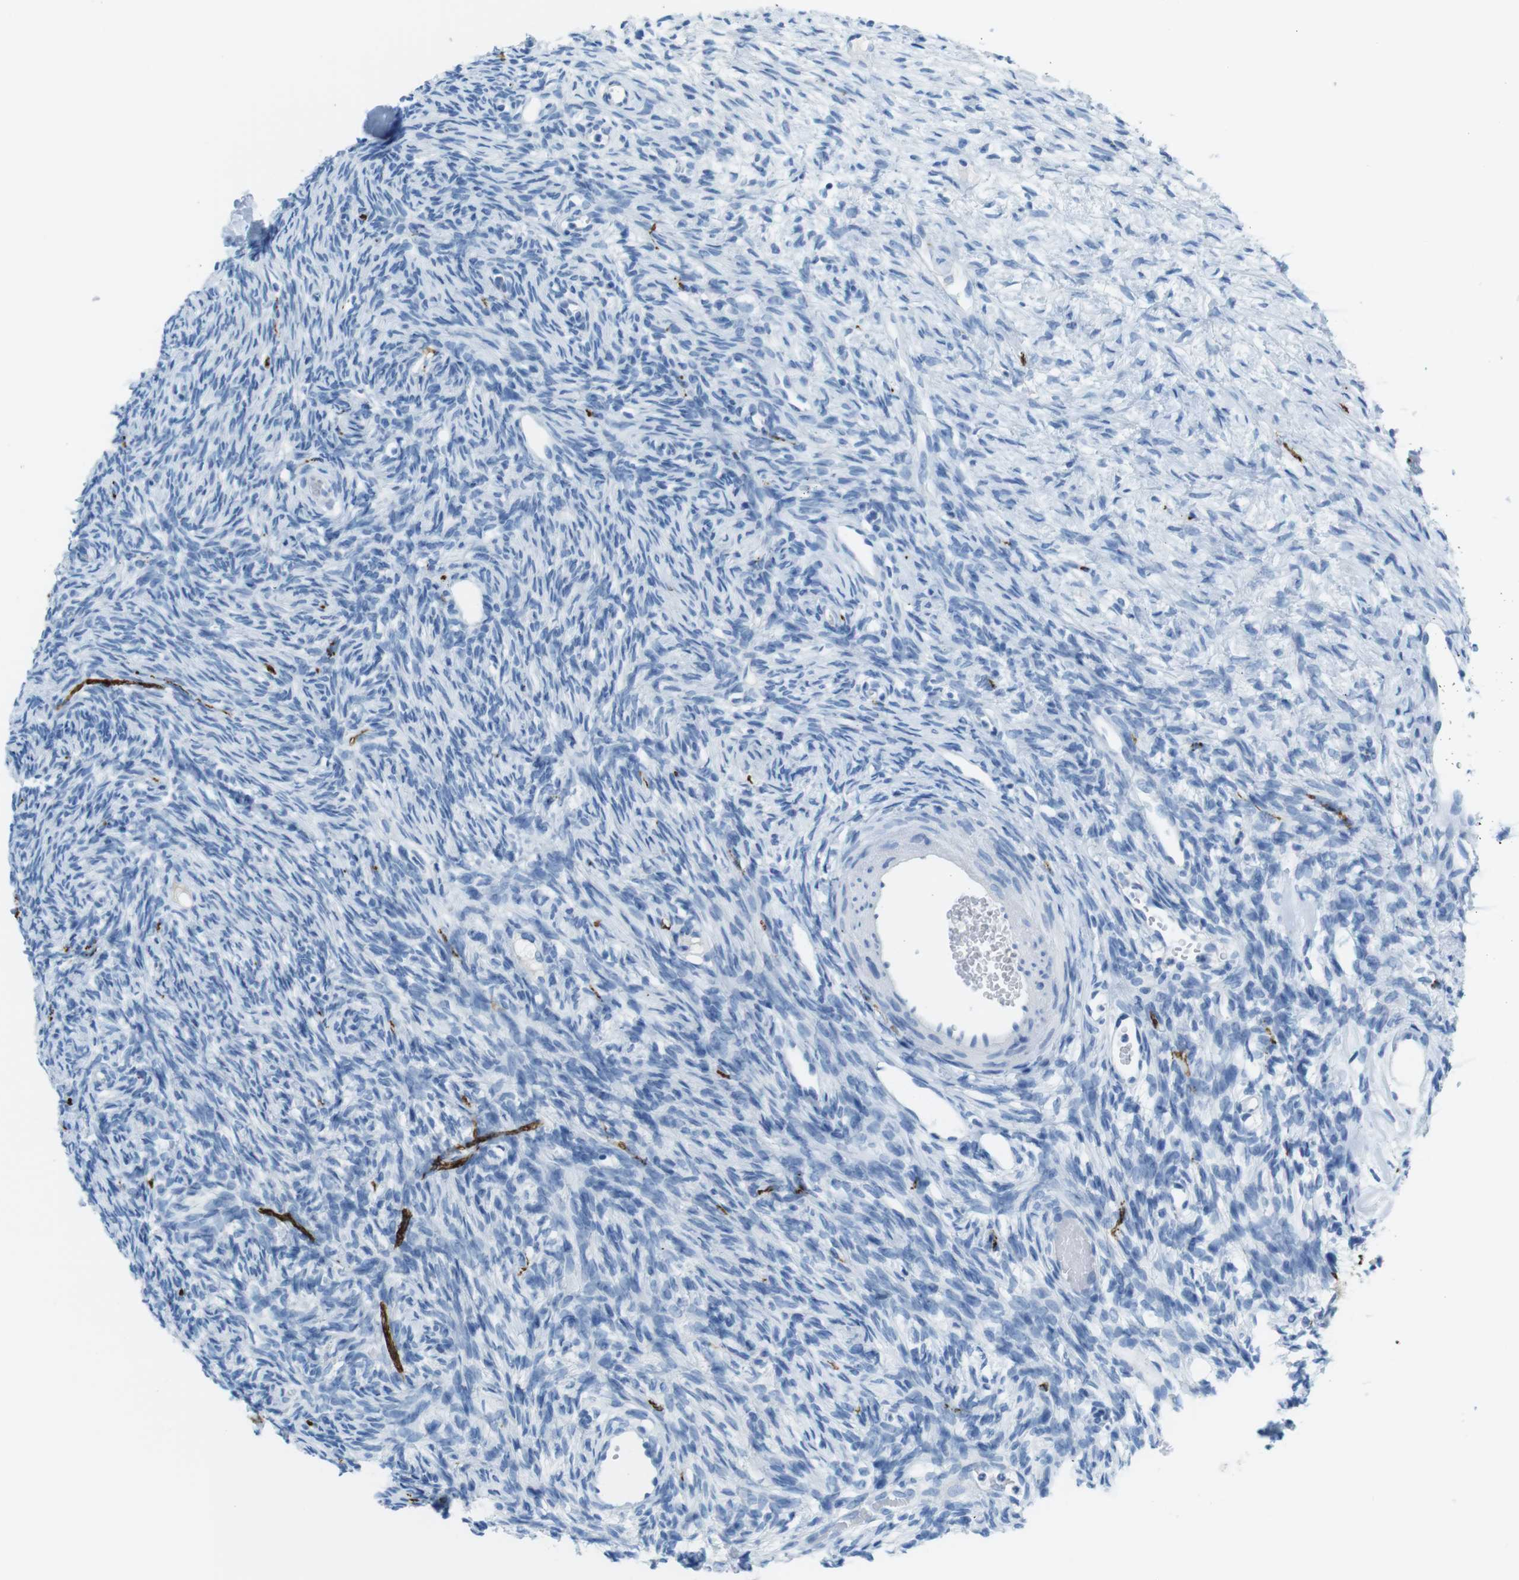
{"staining": {"intensity": "negative", "quantity": "none", "location": "none"}, "tissue": "ovary", "cell_type": "Ovarian stroma cells", "image_type": "normal", "snomed": [{"axis": "morphology", "description": "Normal tissue, NOS"}, {"axis": "topography", "description": "Ovary"}], "caption": "Immunohistochemical staining of unremarkable ovary demonstrates no significant expression in ovarian stroma cells.", "gene": "GAP43", "patient": {"sex": "female", "age": 33}}